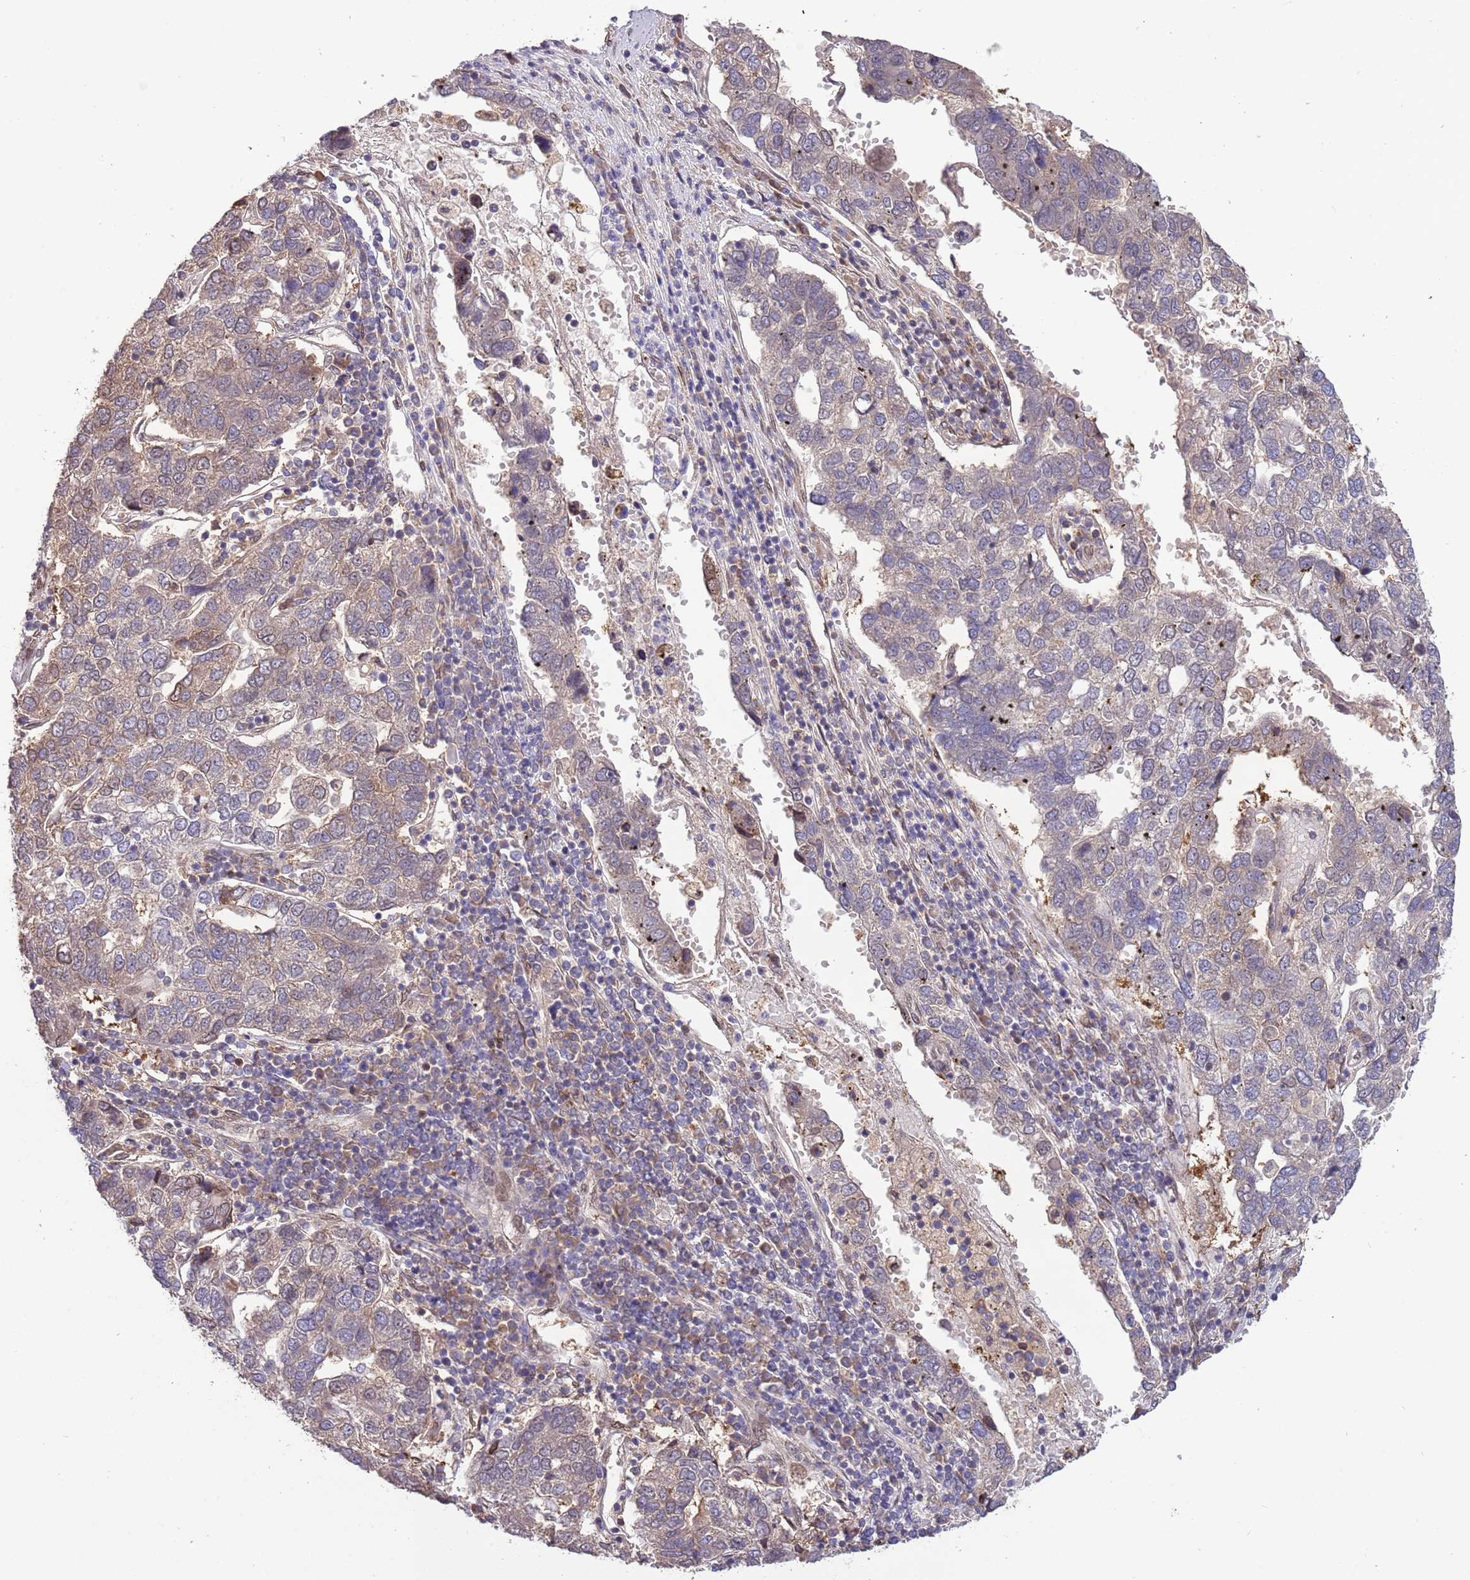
{"staining": {"intensity": "weak", "quantity": "<25%", "location": "cytoplasmic/membranous"}, "tissue": "pancreatic cancer", "cell_type": "Tumor cells", "image_type": "cancer", "snomed": [{"axis": "morphology", "description": "Adenocarcinoma, NOS"}, {"axis": "topography", "description": "Pancreas"}], "caption": "There is no significant expression in tumor cells of adenocarcinoma (pancreatic).", "gene": "ZNF665", "patient": {"sex": "female", "age": 61}}